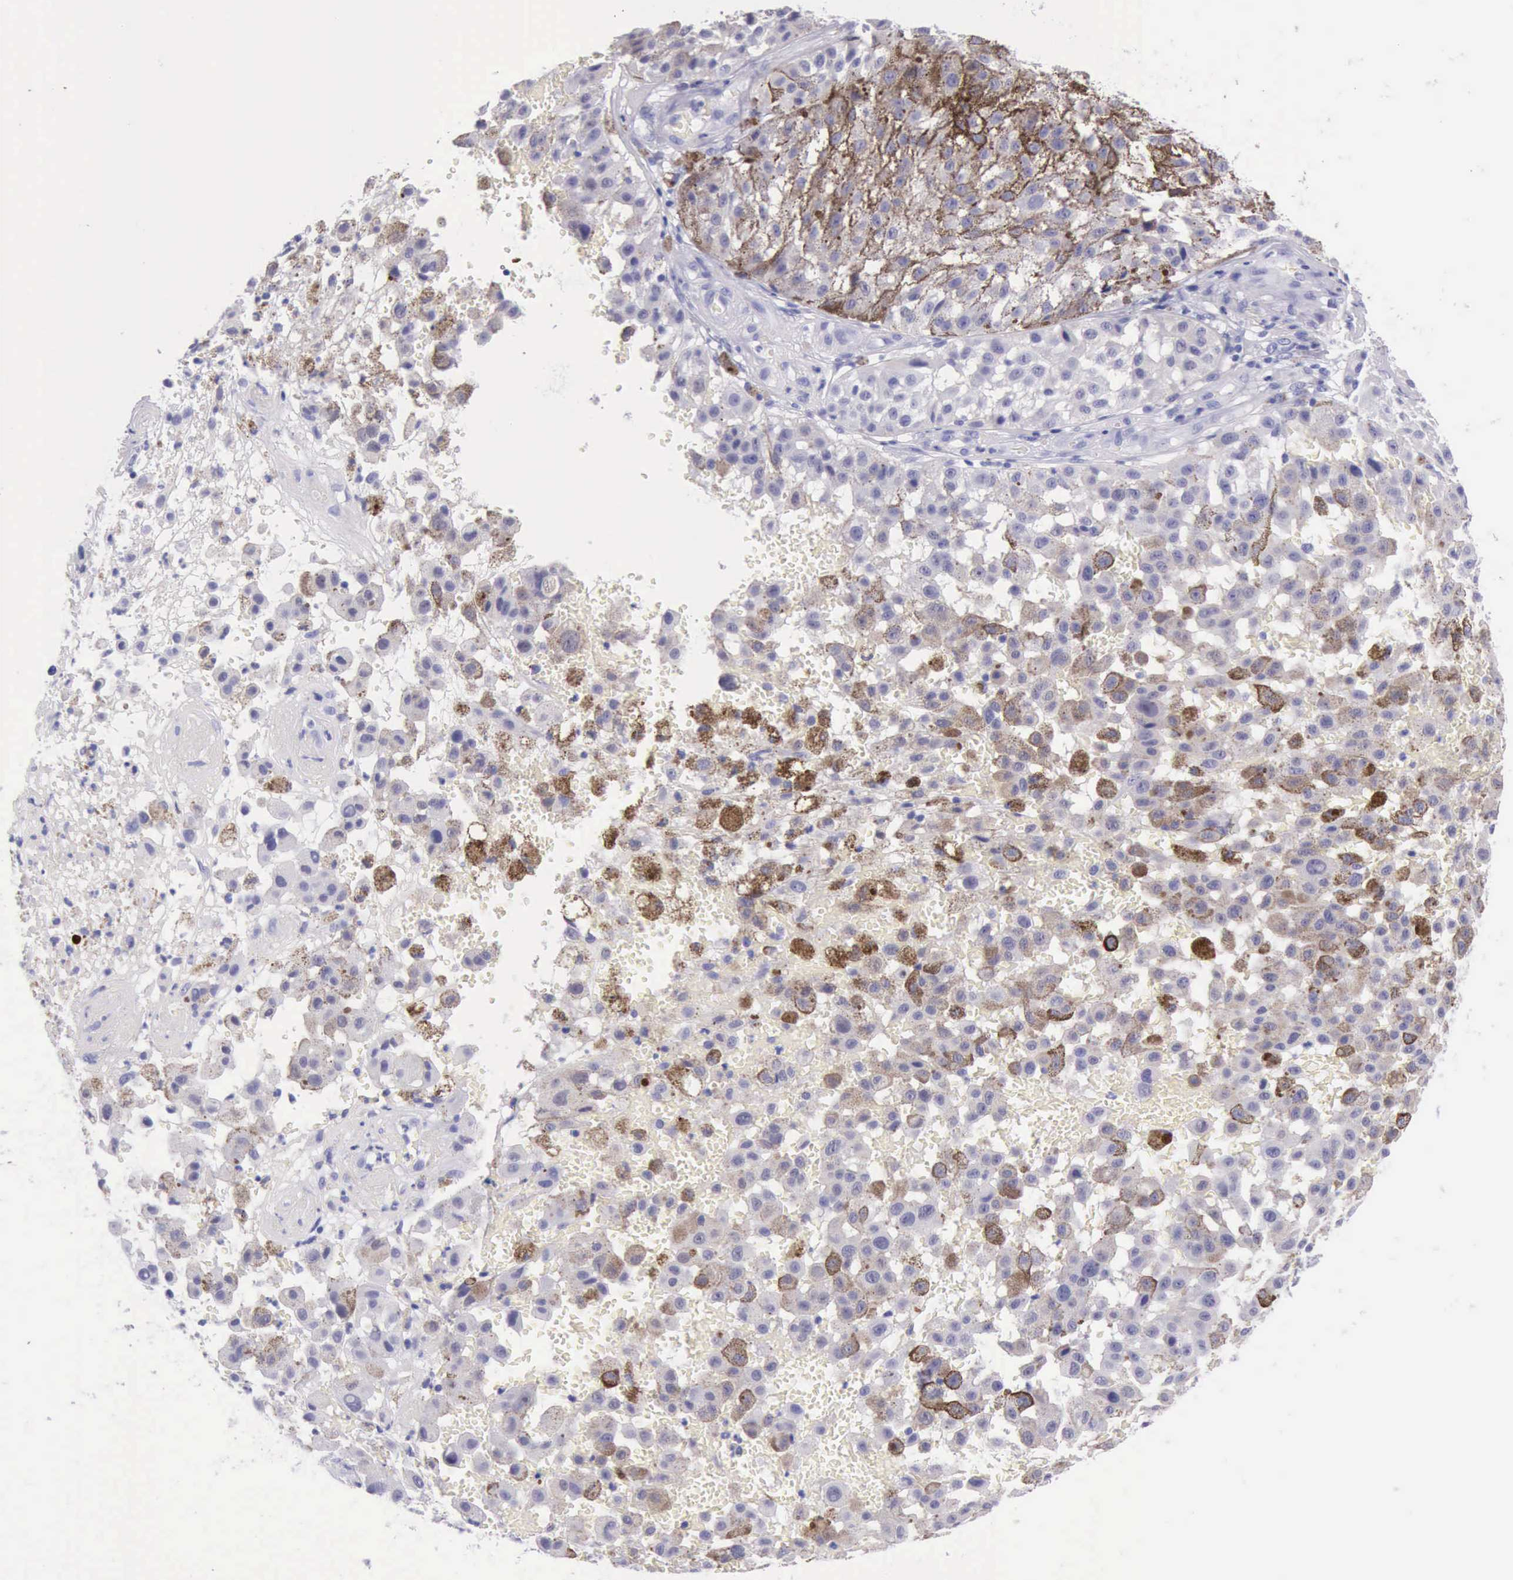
{"staining": {"intensity": "negative", "quantity": "none", "location": "none"}, "tissue": "melanoma", "cell_type": "Tumor cells", "image_type": "cancer", "snomed": [{"axis": "morphology", "description": "Malignant melanoma, NOS"}, {"axis": "topography", "description": "Skin"}], "caption": "An immunohistochemistry (IHC) image of malignant melanoma is shown. There is no staining in tumor cells of malignant melanoma. The staining is performed using DAB brown chromogen with nuclei counter-stained in using hematoxylin.", "gene": "KRT8", "patient": {"sex": "female", "age": 64}}